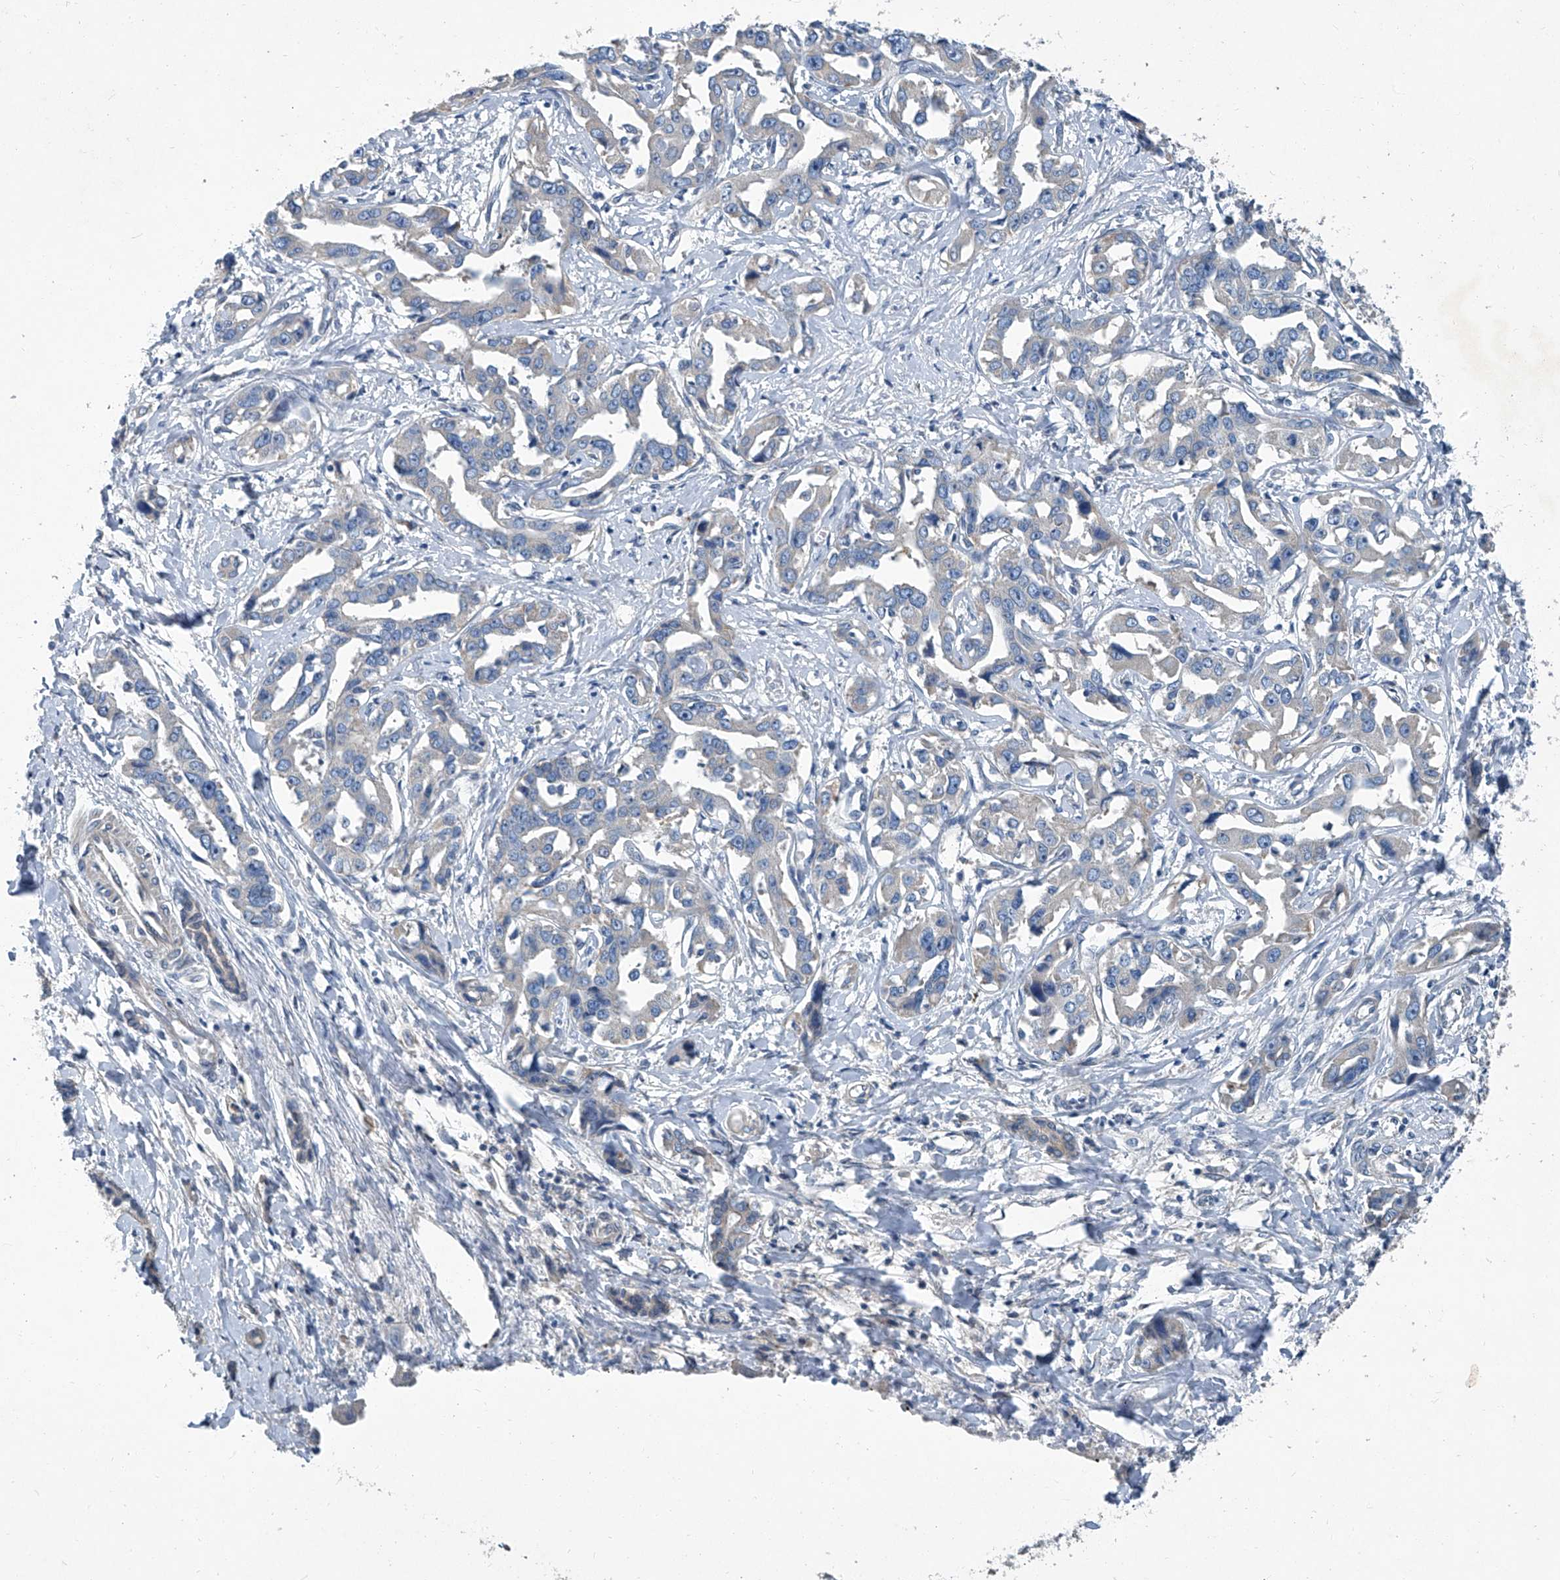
{"staining": {"intensity": "weak", "quantity": "<25%", "location": "cytoplasmic/membranous"}, "tissue": "liver cancer", "cell_type": "Tumor cells", "image_type": "cancer", "snomed": [{"axis": "morphology", "description": "Cholangiocarcinoma"}, {"axis": "topography", "description": "Liver"}], "caption": "Immunohistochemistry of human liver cholangiocarcinoma exhibits no staining in tumor cells.", "gene": "SLC26A11", "patient": {"sex": "male", "age": 59}}